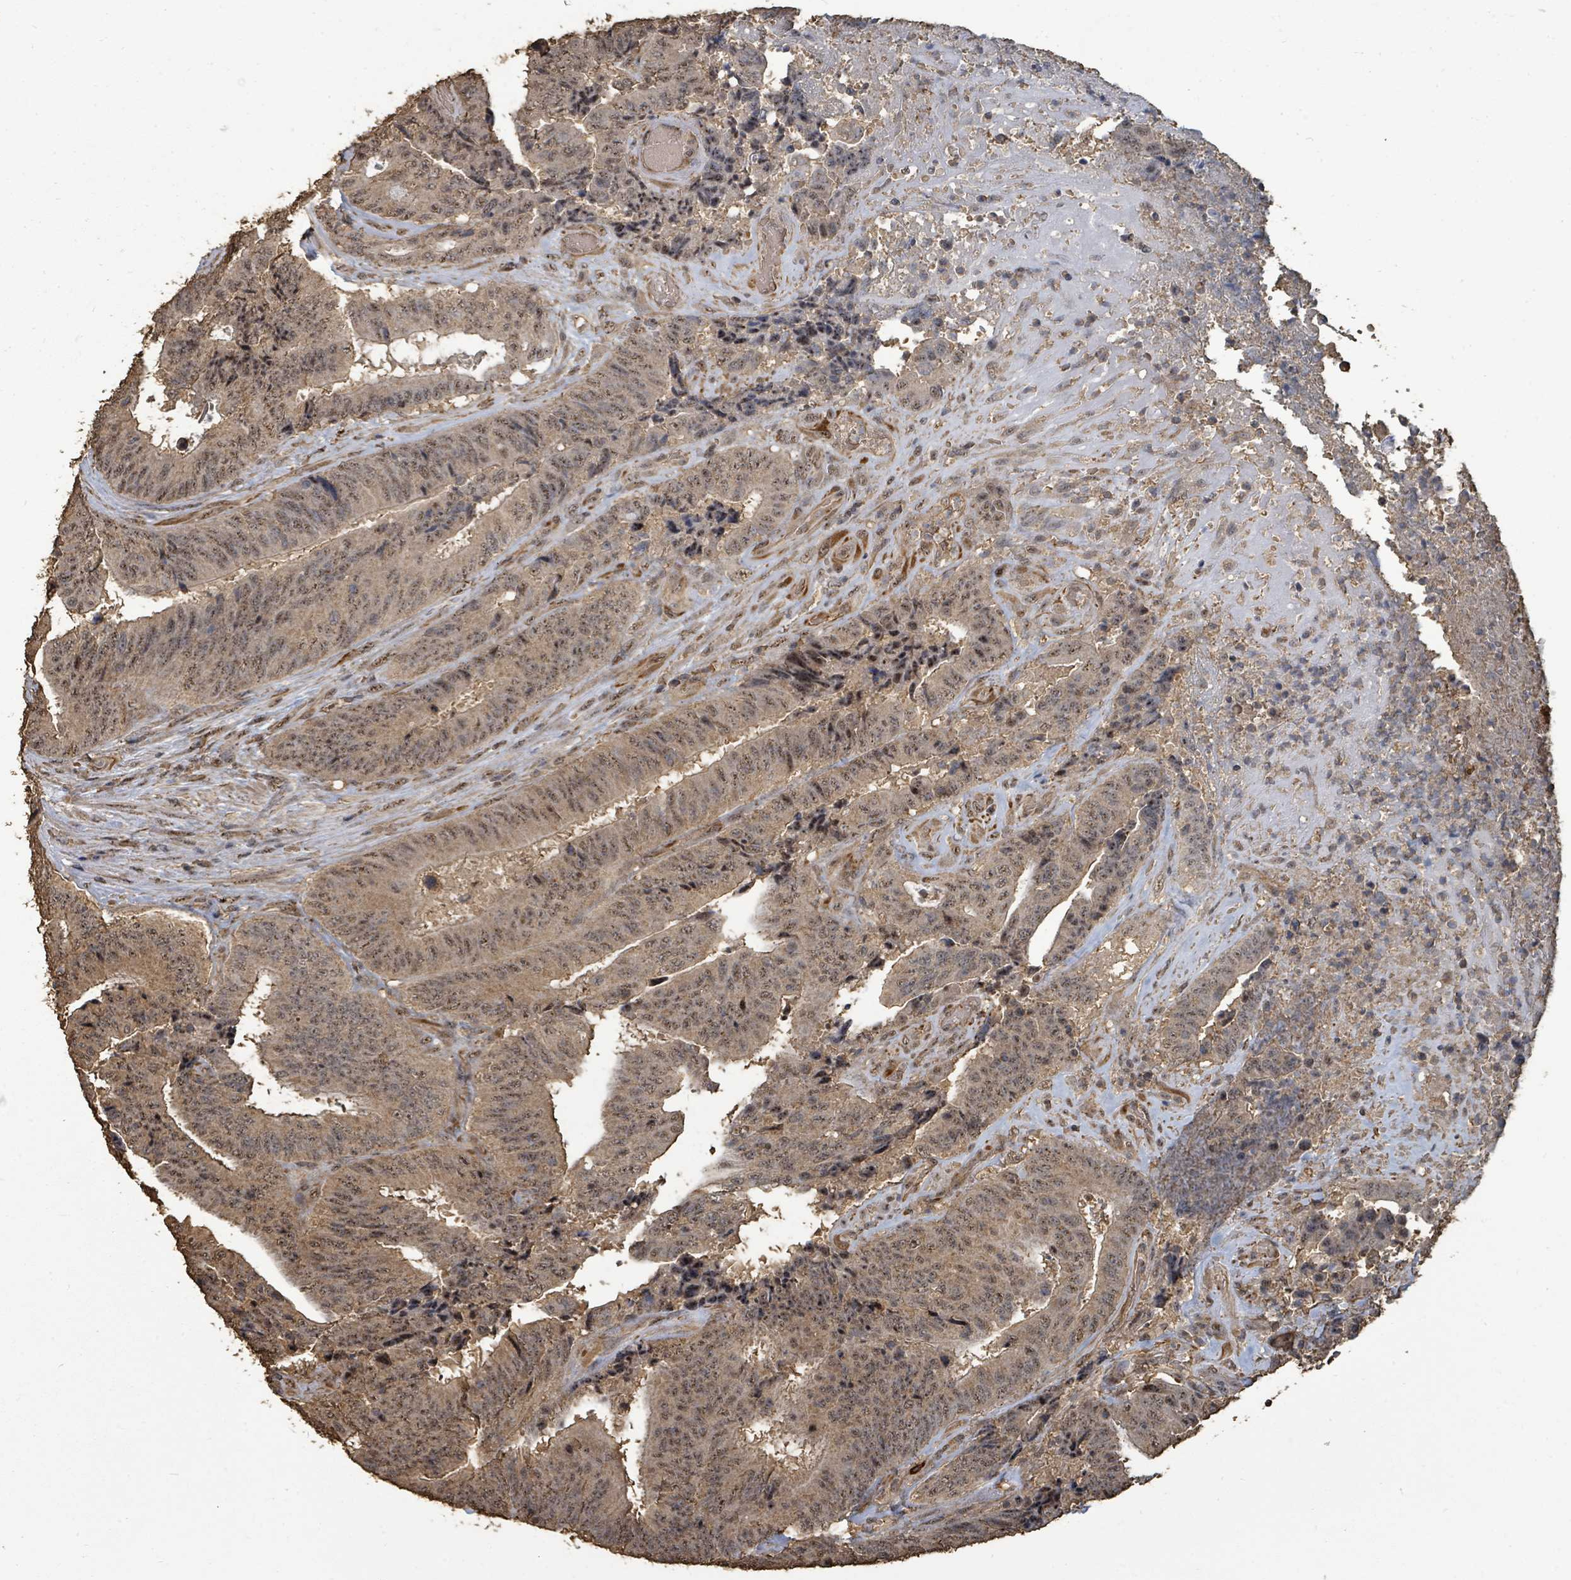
{"staining": {"intensity": "moderate", "quantity": ">75%", "location": "cytoplasmic/membranous,nuclear"}, "tissue": "colorectal cancer", "cell_type": "Tumor cells", "image_type": "cancer", "snomed": [{"axis": "morphology", "description": "Adenocarcinoma, NOS"}, {"axis": "topography", "description": "Rectum"}], "caption": "The image reveals immunohistochemical staining of colorectal adenocarcinoma. There is moderate cytoplasmic/membranous and nuclear positivity is appreciated in about >75% of tumor cells.", "gene": "C6orf52", "patient": {"sex": "male", "age": 72}}